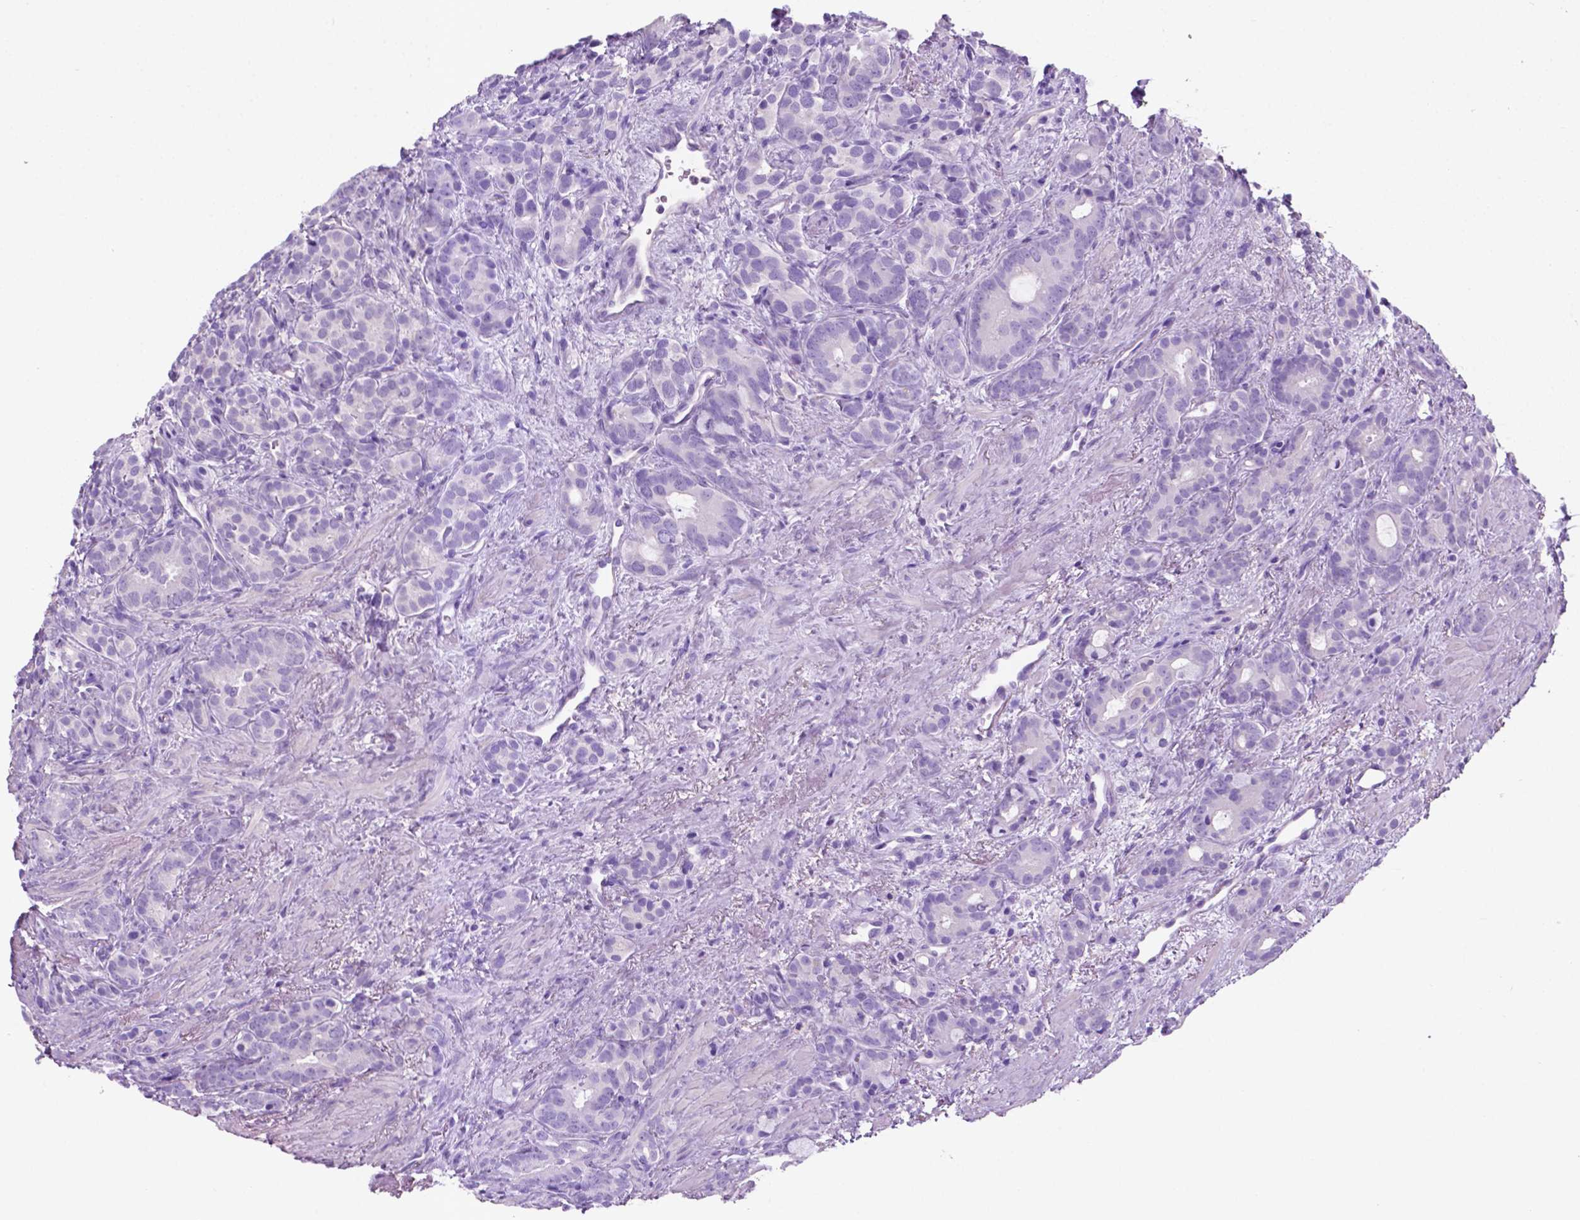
{"staining": {"intensity": "negative", "quantity": "none", "location": "none"}, "tissue": "prostate cancer", "cell_type": "Tumor cells", "image_type": "cancer", "snomed": [{"axis": "morphology", "description": "Adenocarcinoma, High grade"}, {"axis": "topography", "description": "Prostate"}], "caption": "Protein analysis of prostate cancer (high-grade adenocarcinoma) displays no significant staining in tumor cells.", "gene": "POU4F1", "patient": {"sex": "male", "age": 84}}